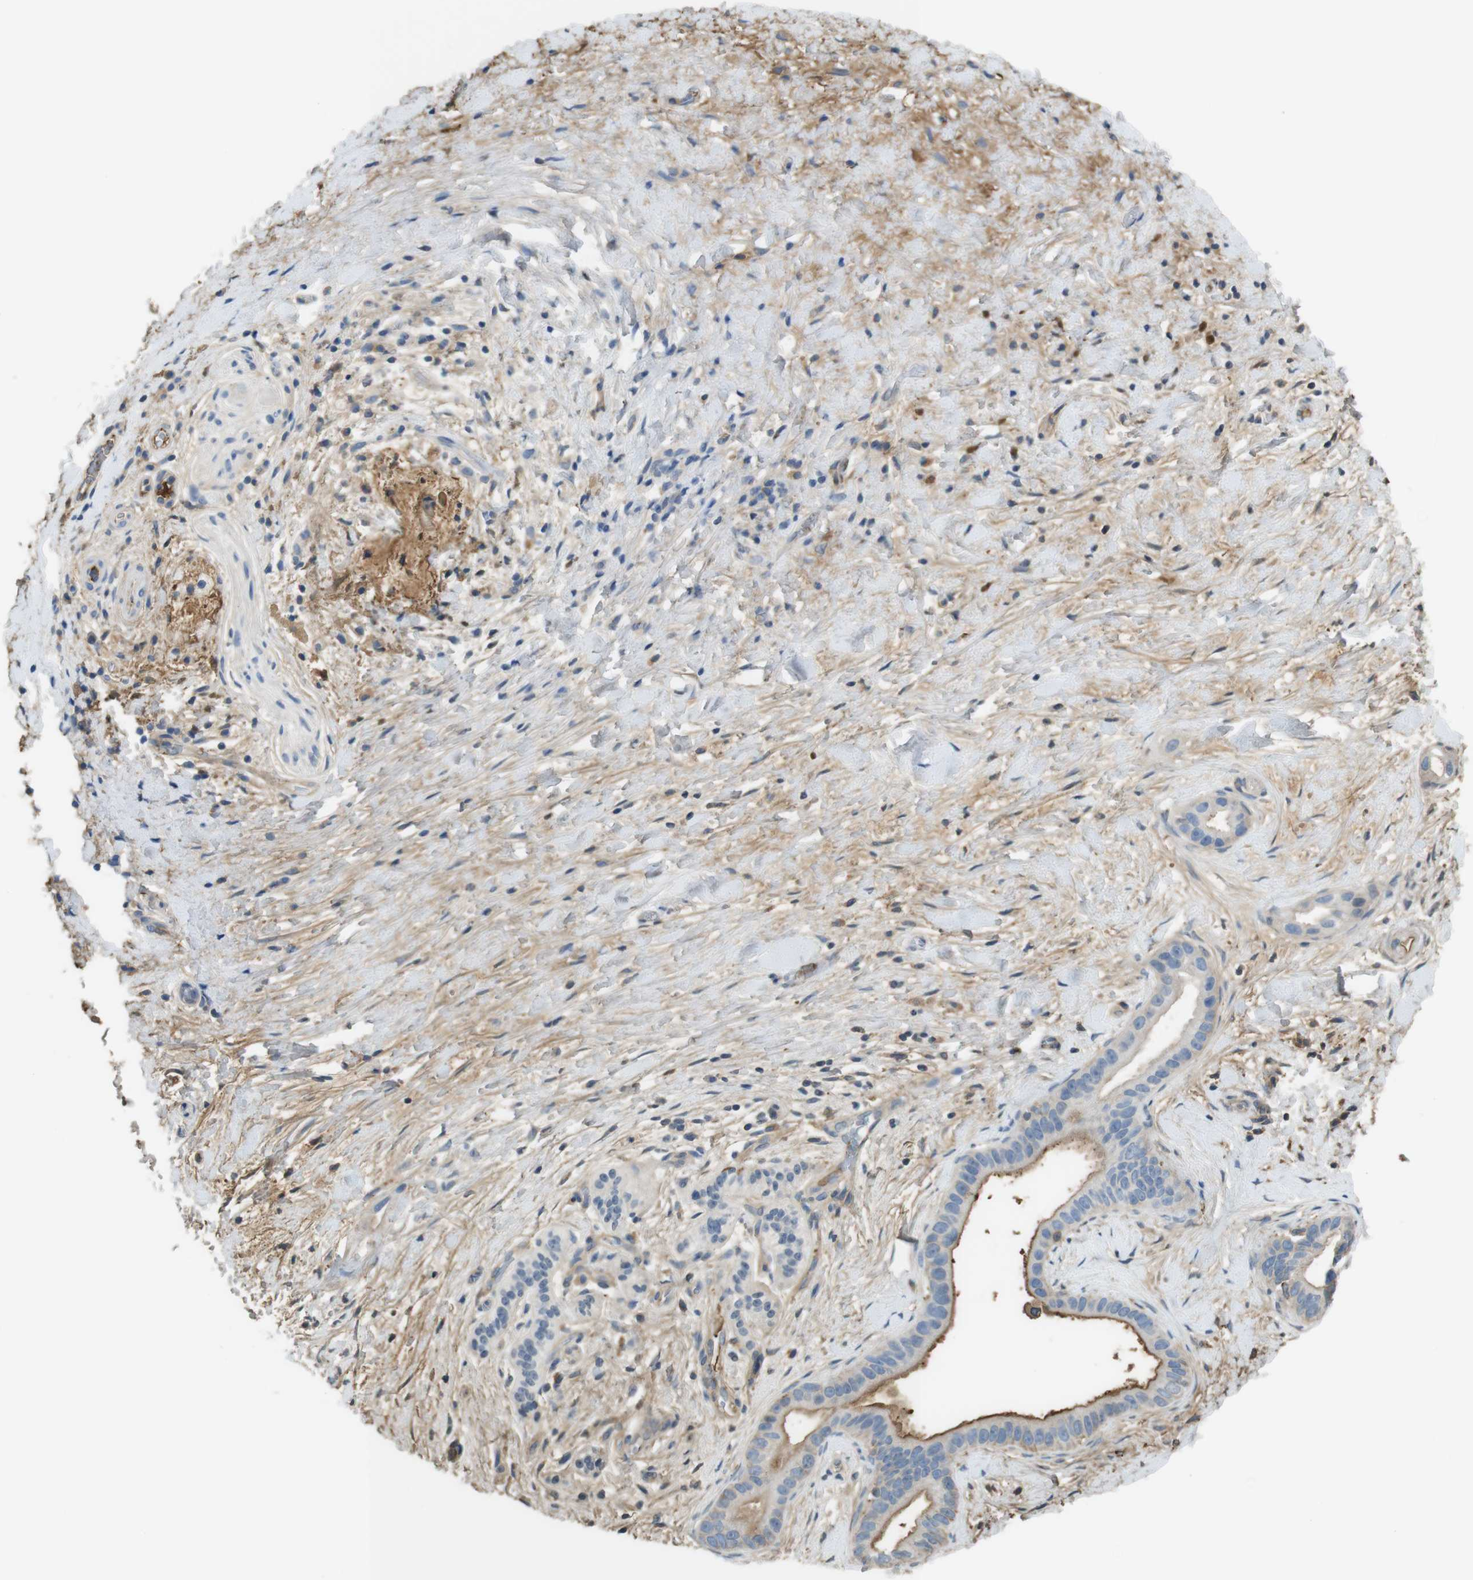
{"staining": {"intensity": "moderate", "quantity": "<25%", "location": "cytoplasmic/membranous"}, "tissue": "pancreatic cancer", "cell_type": "Tumor cells", "image_type": "cancer", "snomed": [{"axis": "morphology", "description": "Adenocarcinoma, NOS"}, {"axis": "topography", "description": "Pancreas"}], "caption": "Pancreatic cancer stained with a brown dye shows moderate cytoplasmic/membranous positive staining in approximately <25% of tumor cells.", "gene": "LTBP4", "patient": {"sex": "male", "age": 55}}